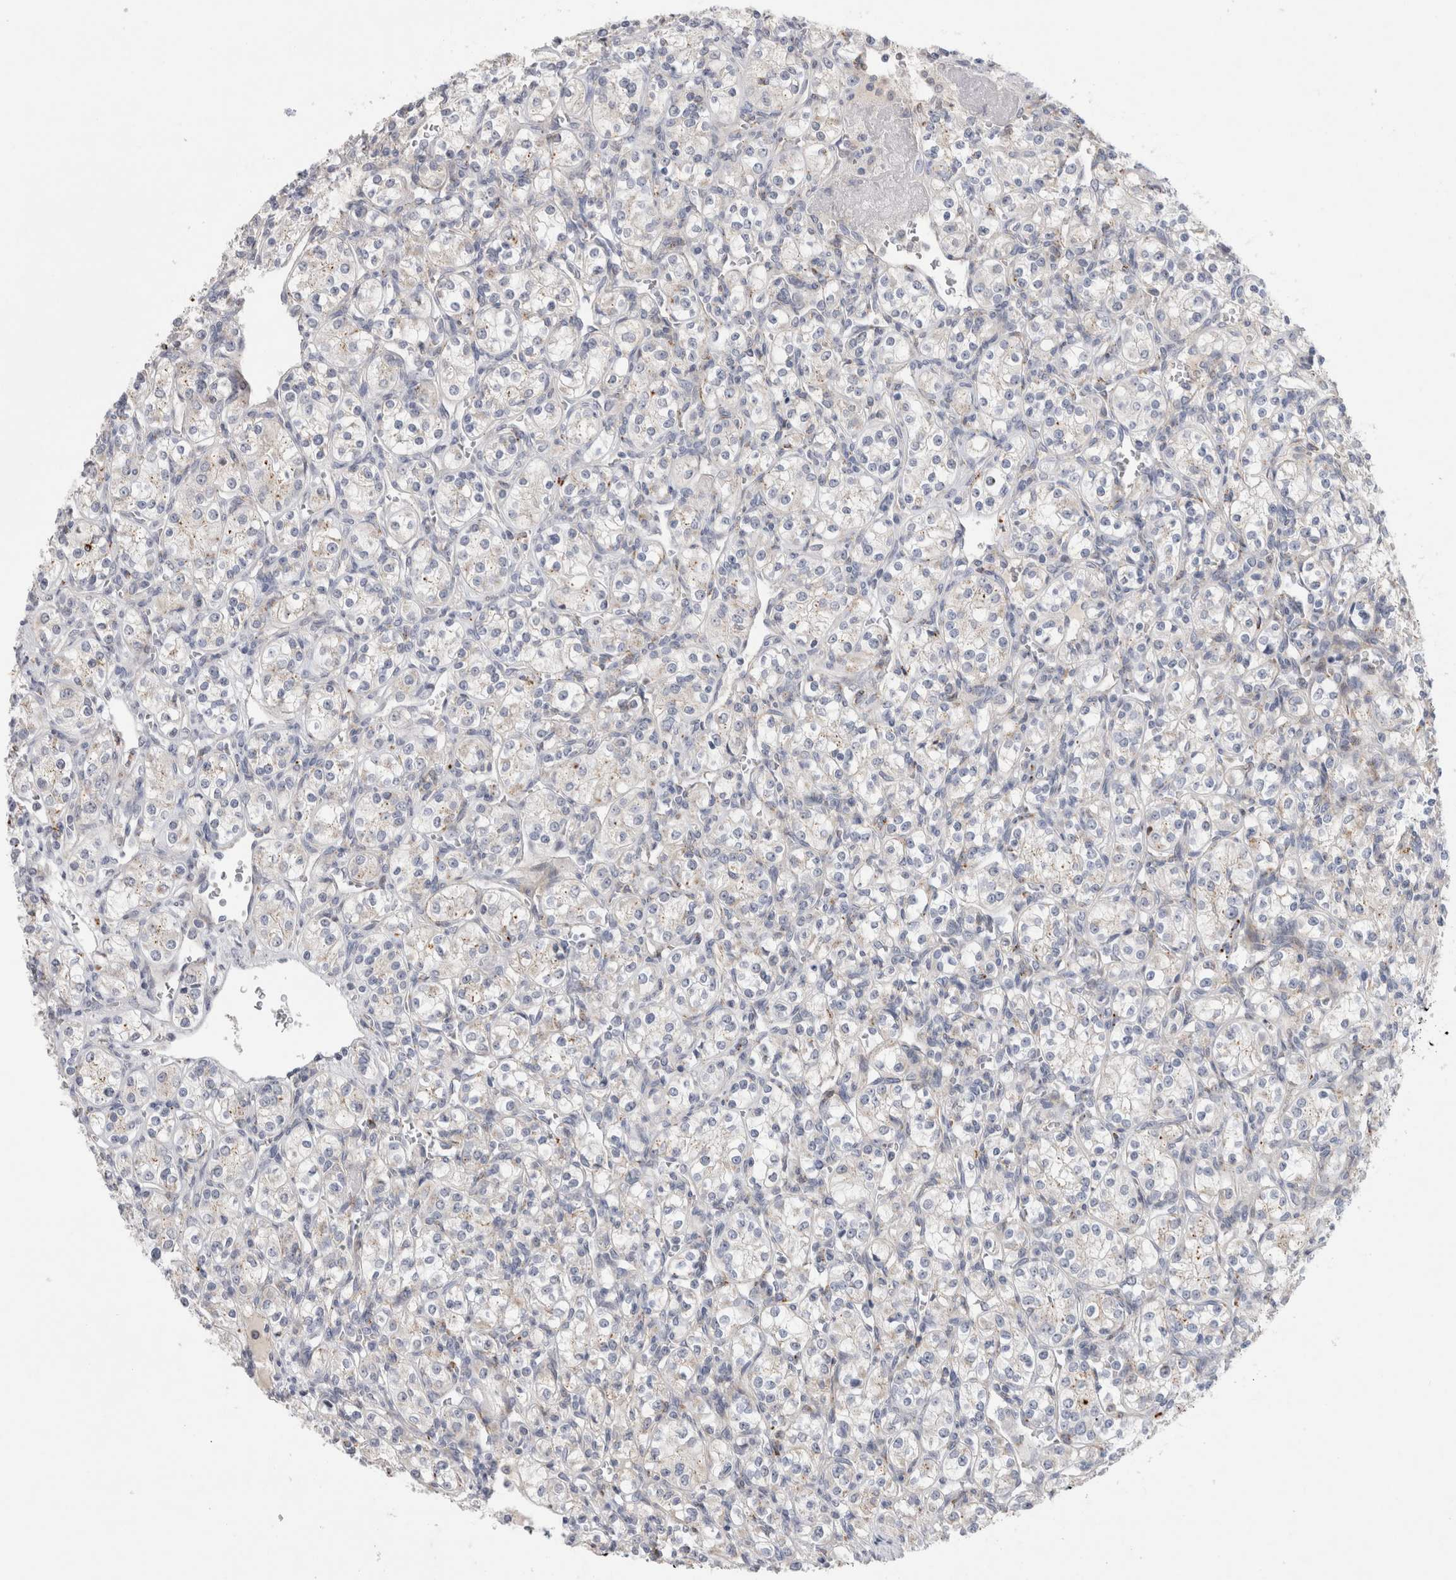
{"staining": {"intensity": "negative", "quantity": "none", "location": "none"}, "tissue": "renal cancer", "cell_type": "Tumor cells", "image_type": "cancer", "snomed": [{"axis": "morphology", "description": "Adenocarcinoma, NOS"}, {"axis": "topography", "description": "Kidney"}], "caption": "Tumor cells show no significant positivity in renal cancer.", "gene": "GAA", "patient": {"sex": "male", "age": 77}}